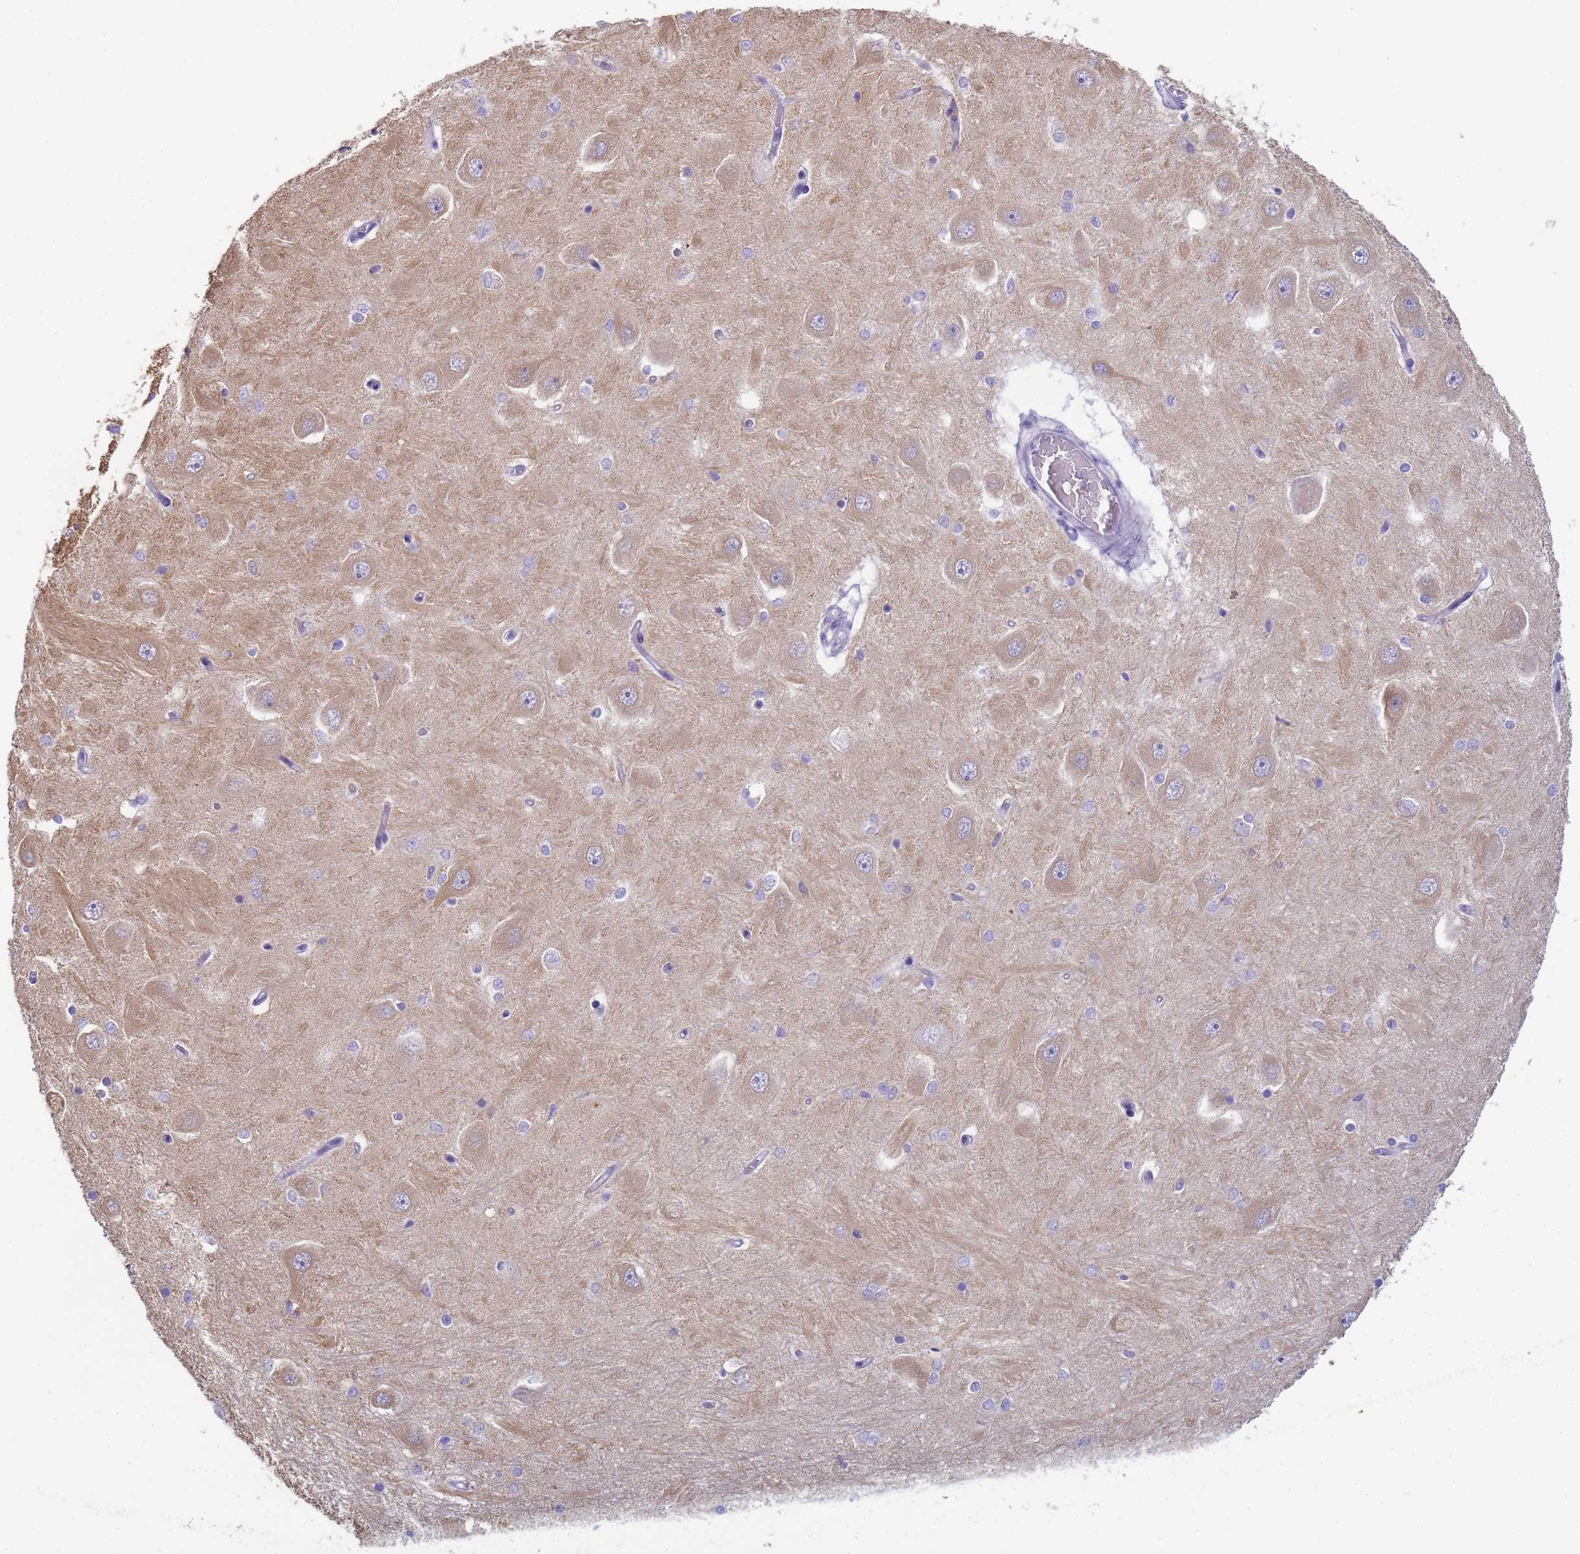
{"staining": {"intensity": "negative", "quantity": "none", "location": "none"}, "tissue": "hippocampus", "cell_type": "Glial cells", "image_type": "normal", "snomed": [{"axis": "morphology", "description": "Normal tissue, NOS"}, {"axis": "topography", "description": "Hippocampus"}], "caption": "IHC of benign hippocampus displays no positivity in glial cells.", "gene": "CR1", "patient": {"sex": "male", "age": 45}}